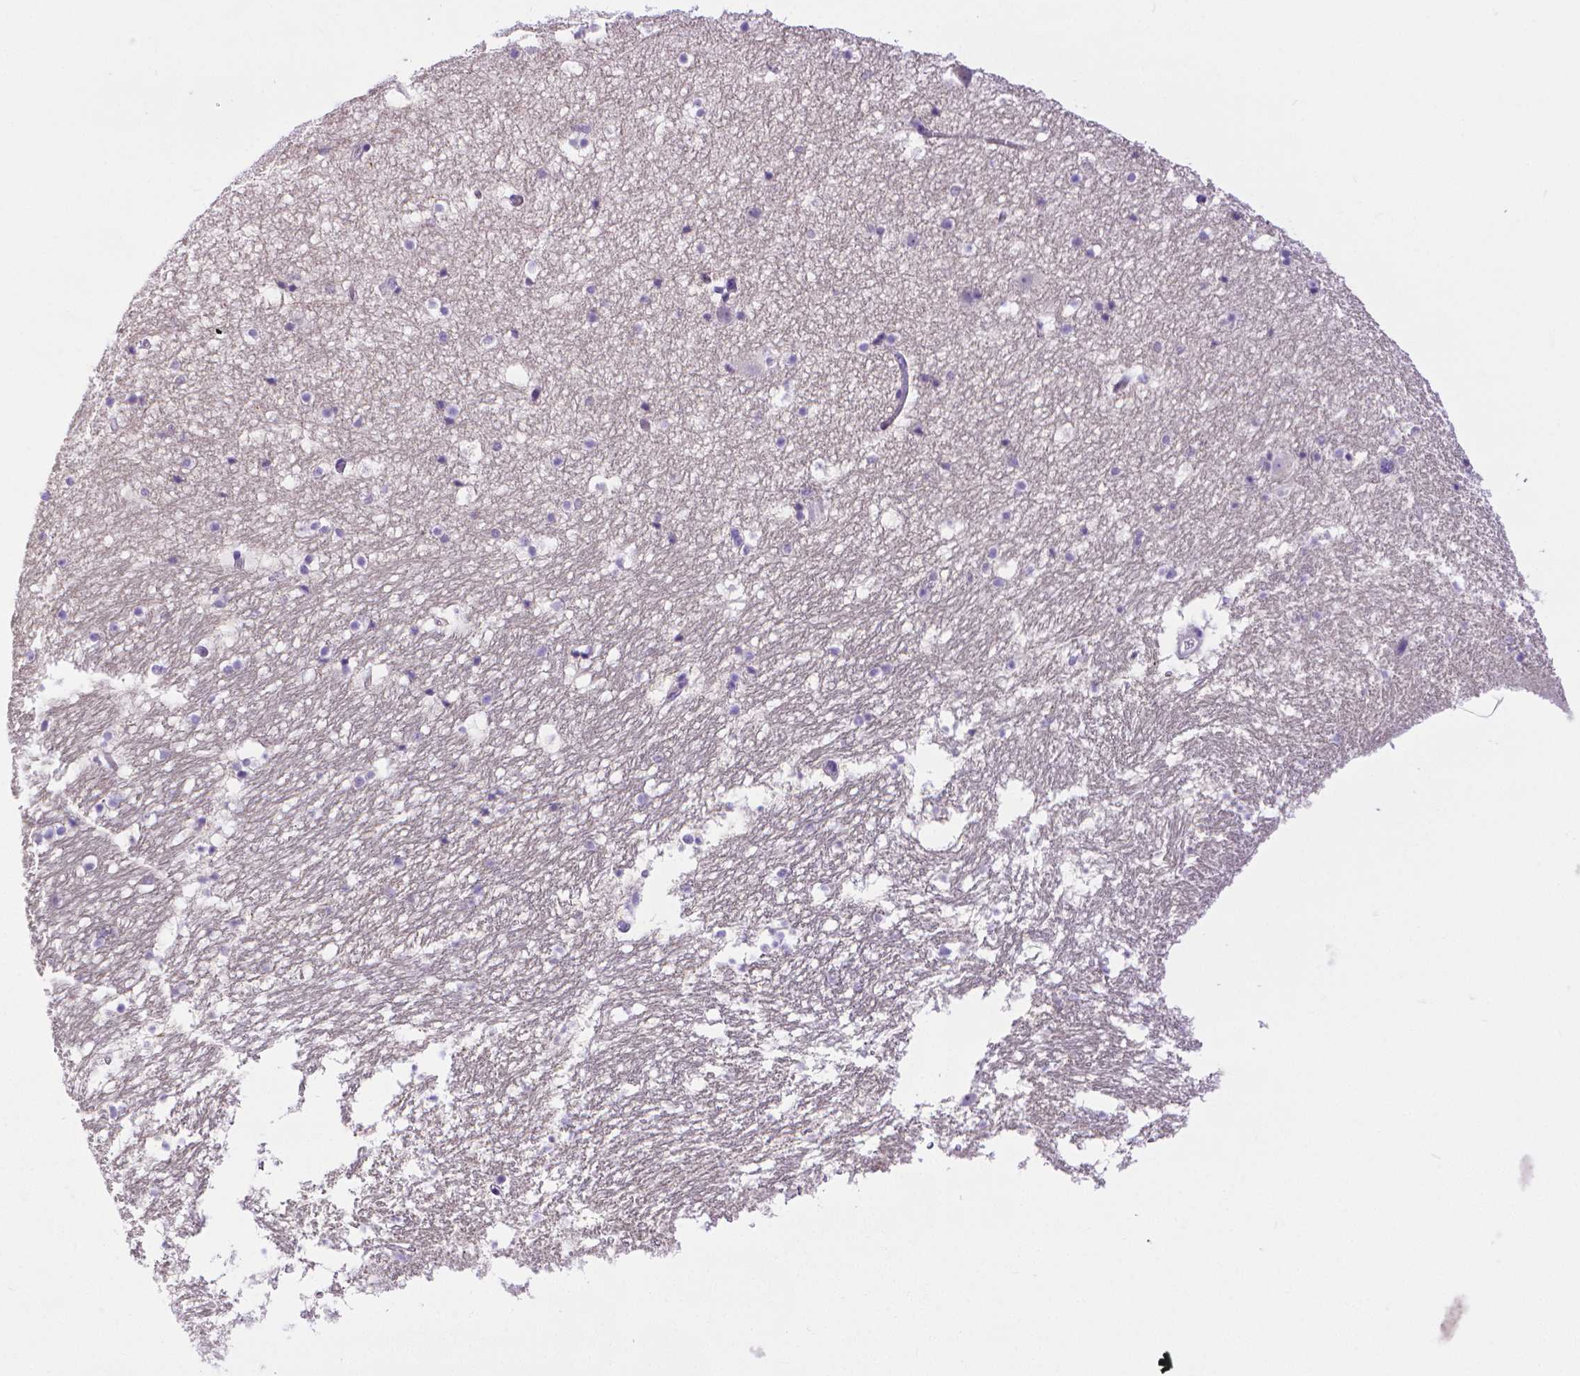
{"staining": {"intensity": "negative", "quantity": "none", "location": "none"}, "tissue": "hippocampus", "cell_type": "Glial cells", "image_type": "normal", "snomed": [{"axis": "morphology", "description": "Normal tissue, NOS"}, {"axis": "topography", "description": "Hippocampus"}], "caption": "Immunohistochemical staining of benign hippocampus reveals no significant positivity in glial cells. (Stains: DAB immunohistochemistry with hematoxylin counter stain, Microscopy: brightfield microscopy at high magnification).", "gene": "MMP9", "patient": {"sex": "male", "age": 26}}